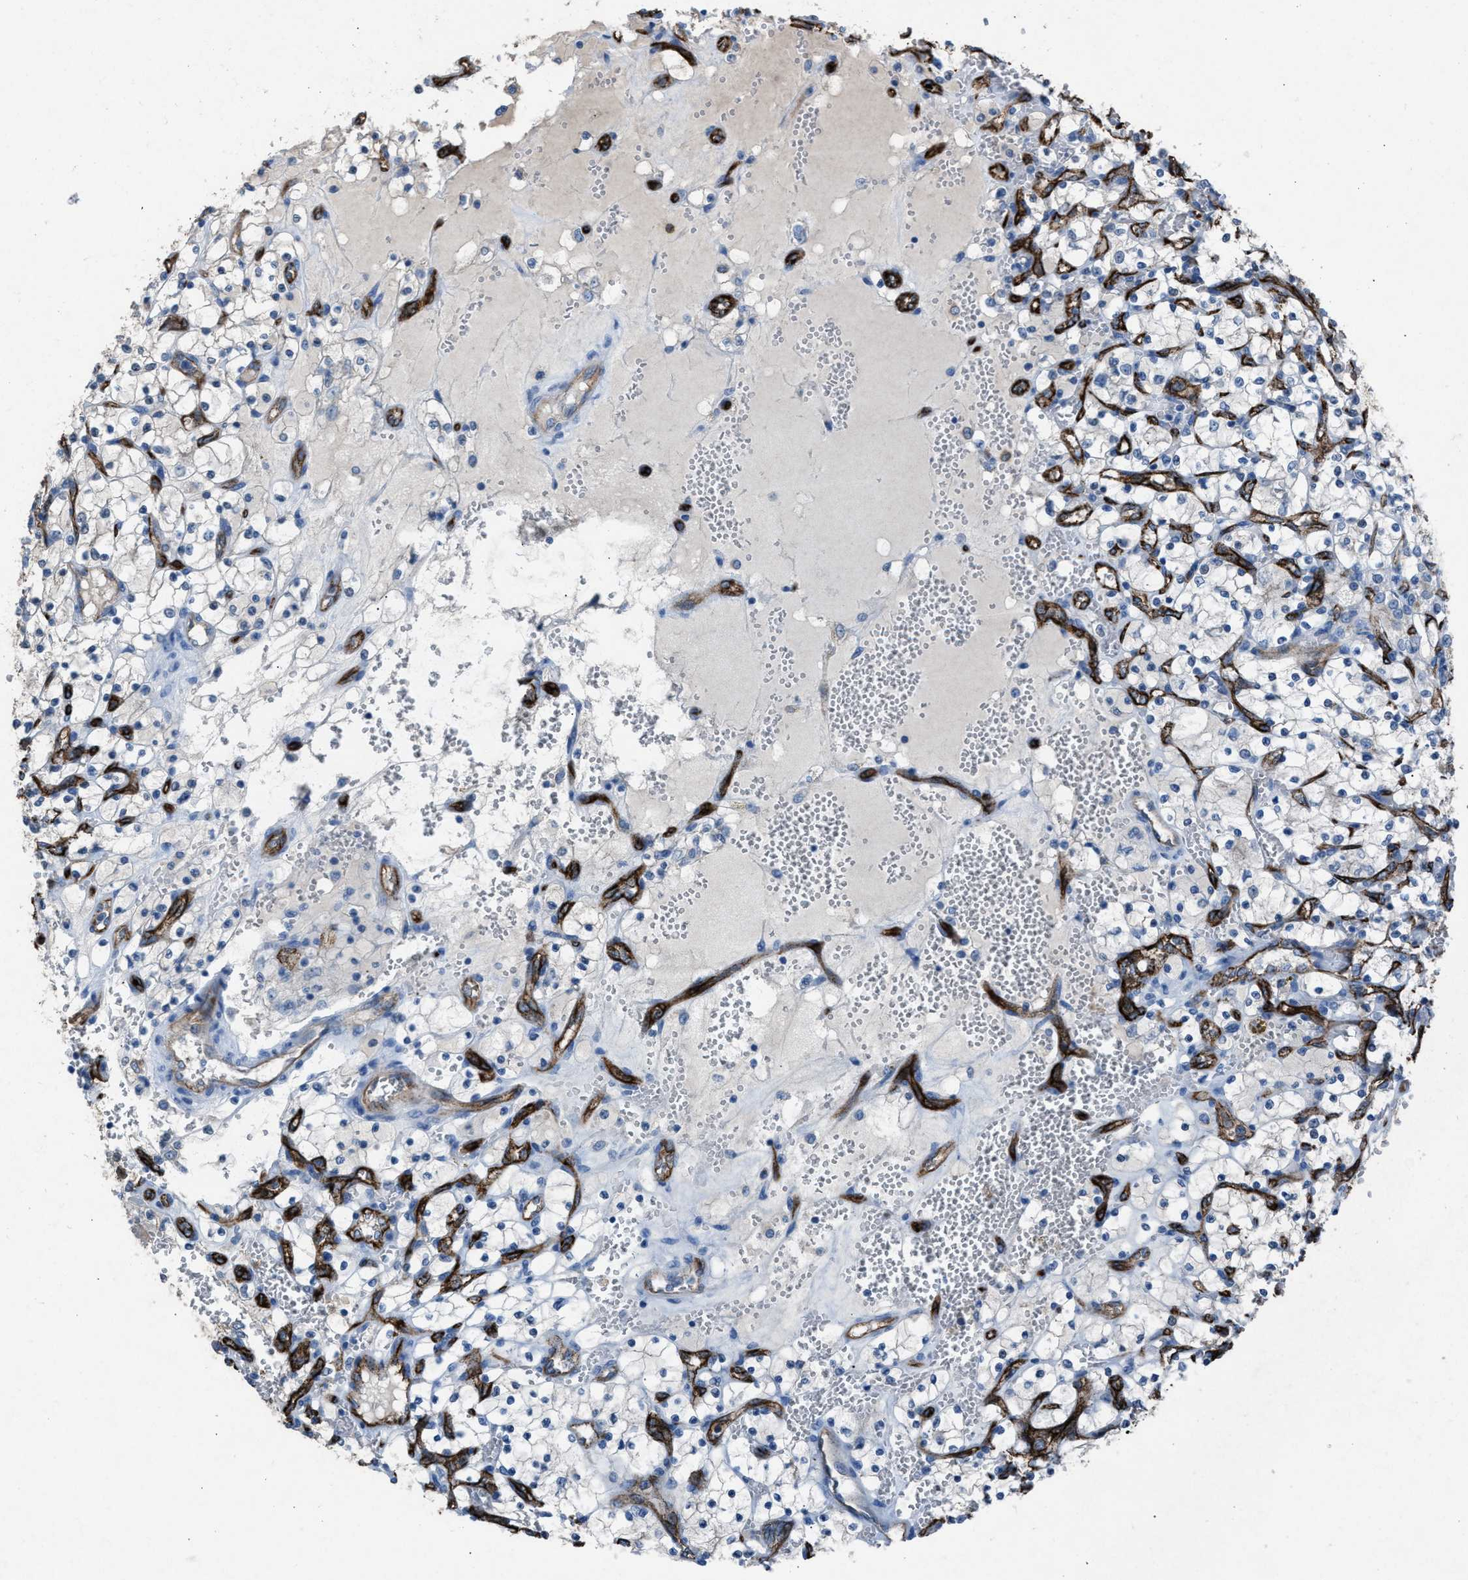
{"staining": {"intensity": "negative", "quantity": "none", "location": "none"}, "tissue": "renal cancer", "cell_type": "Tumor cells", "image_type": "cancer", "snomed": [{"axis": "morphology", "description": "Adenocarcinoma, NOS"}, {"axis": "topography", "description": "Kidney"}], "caption": "Immunohistochemistry histopathology image of renal cancer (adenocarcinoma) stained for a protein (brown), which shows no expression in tumor cells. (IHC, brightfield microscopy, high magnification).", "gene": "DYSF", "patient": {"sex": "female", "age": 69}}